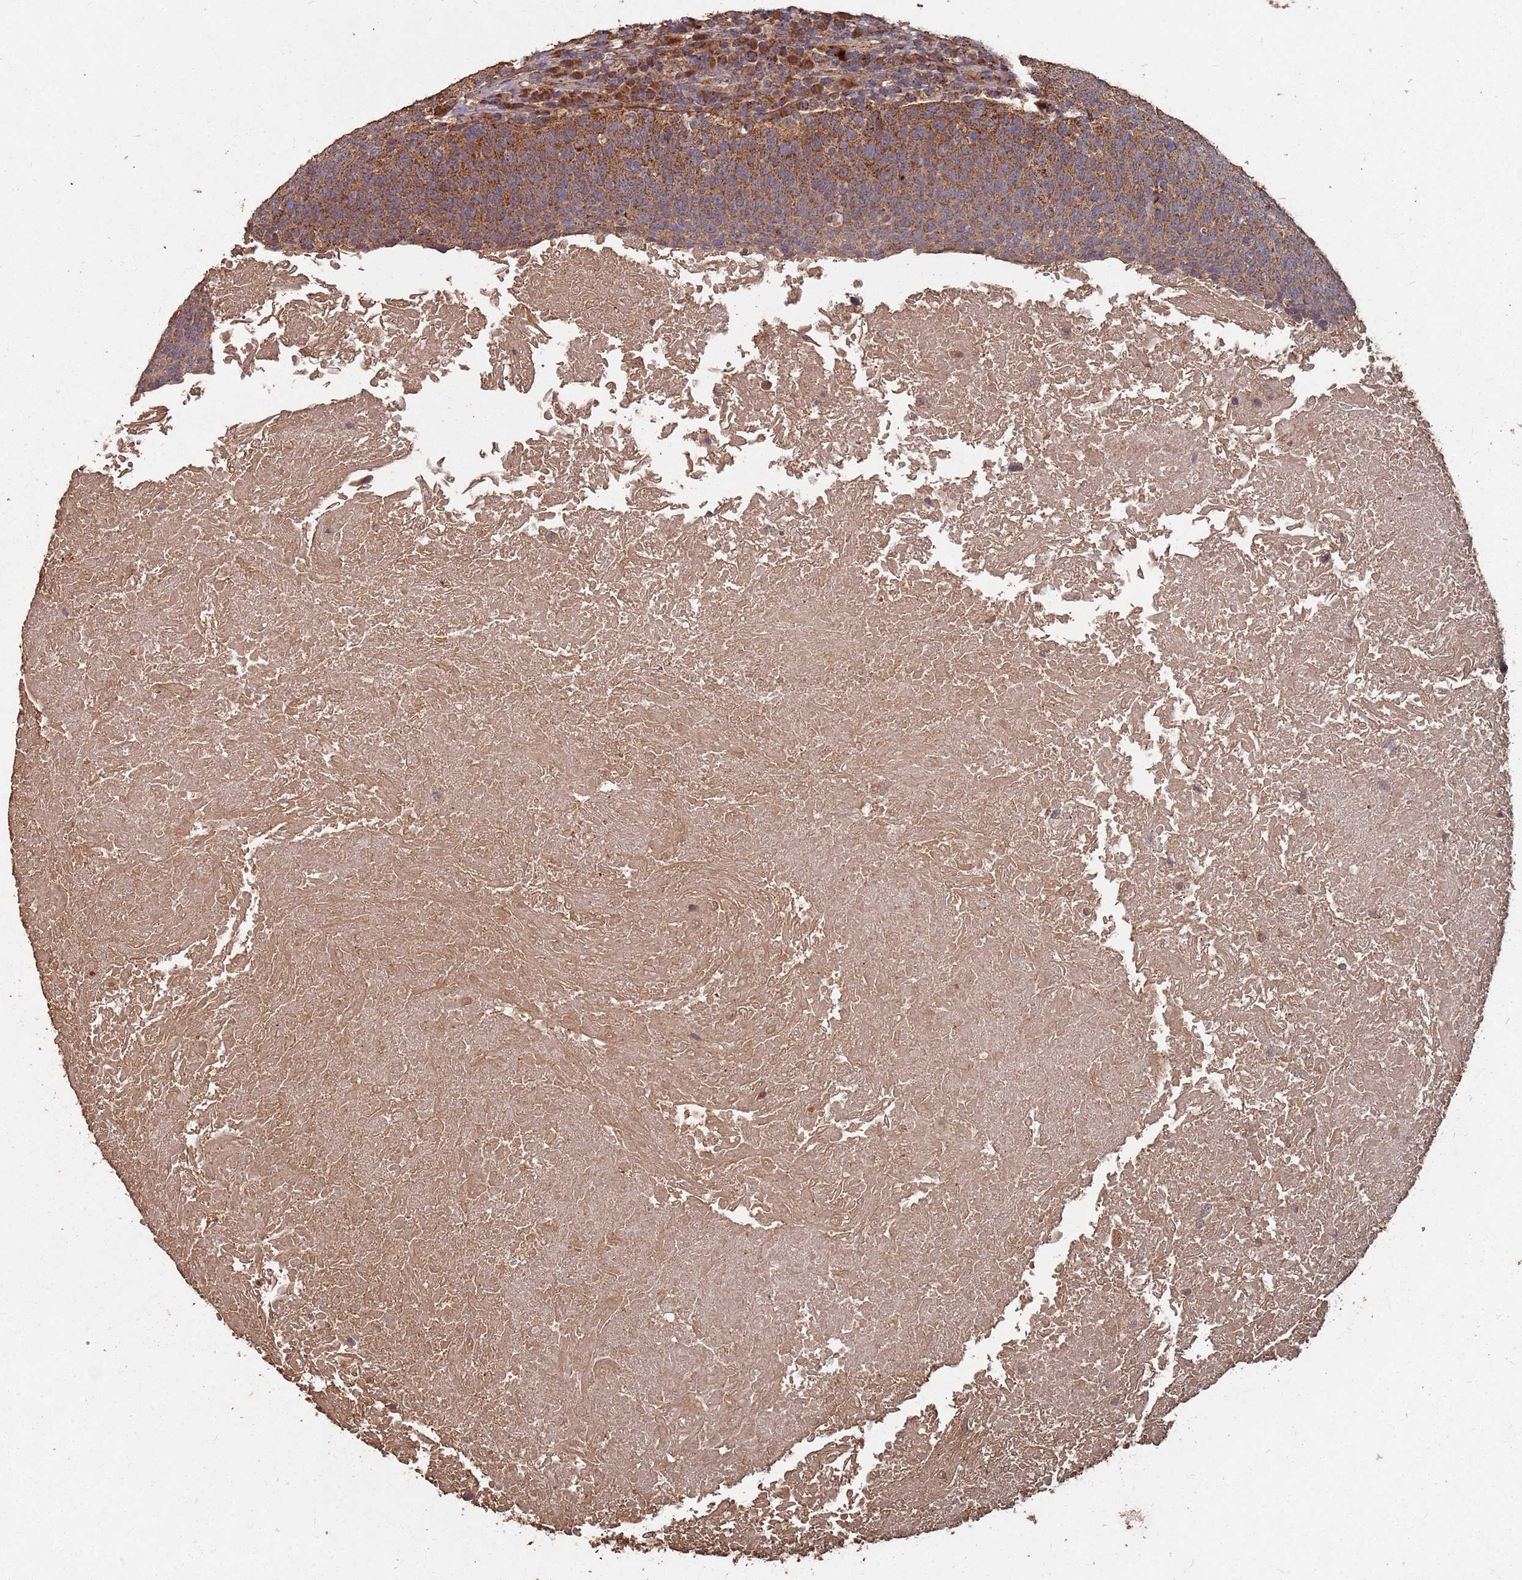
{"staining": {"intensity": "strong", "quantity": ">75%", "location": "cytoplasmic/membranous"}, "tissue": "head and neck cancer", "cell_type": "Tumor cells", "image_type": "cancer", "snomed": [{"axis": "morphology", "description": "Squamous cell carcinoma, NOS"}, {"axis": "morphology", "description": "Squamous cell carcinoma, metastatic, NOS"}, {"axis": "topography", "description": "Lymph node"}, {"axis": "topography", "description": "Head-Neck"}], "caption": "Immunohistochemistry (IHC) image of neoplastic tissue: head and neck cancer stained using immunohistochemistry (IHC) exhibits high levels of strong protein expression localized specifically in the cytoplasmic/membranous of tumor cells, appearing as a cytoplasmic/membranous brown color.", "gene": "PRORP", "patient": {"sex": "male", "age": 62}}